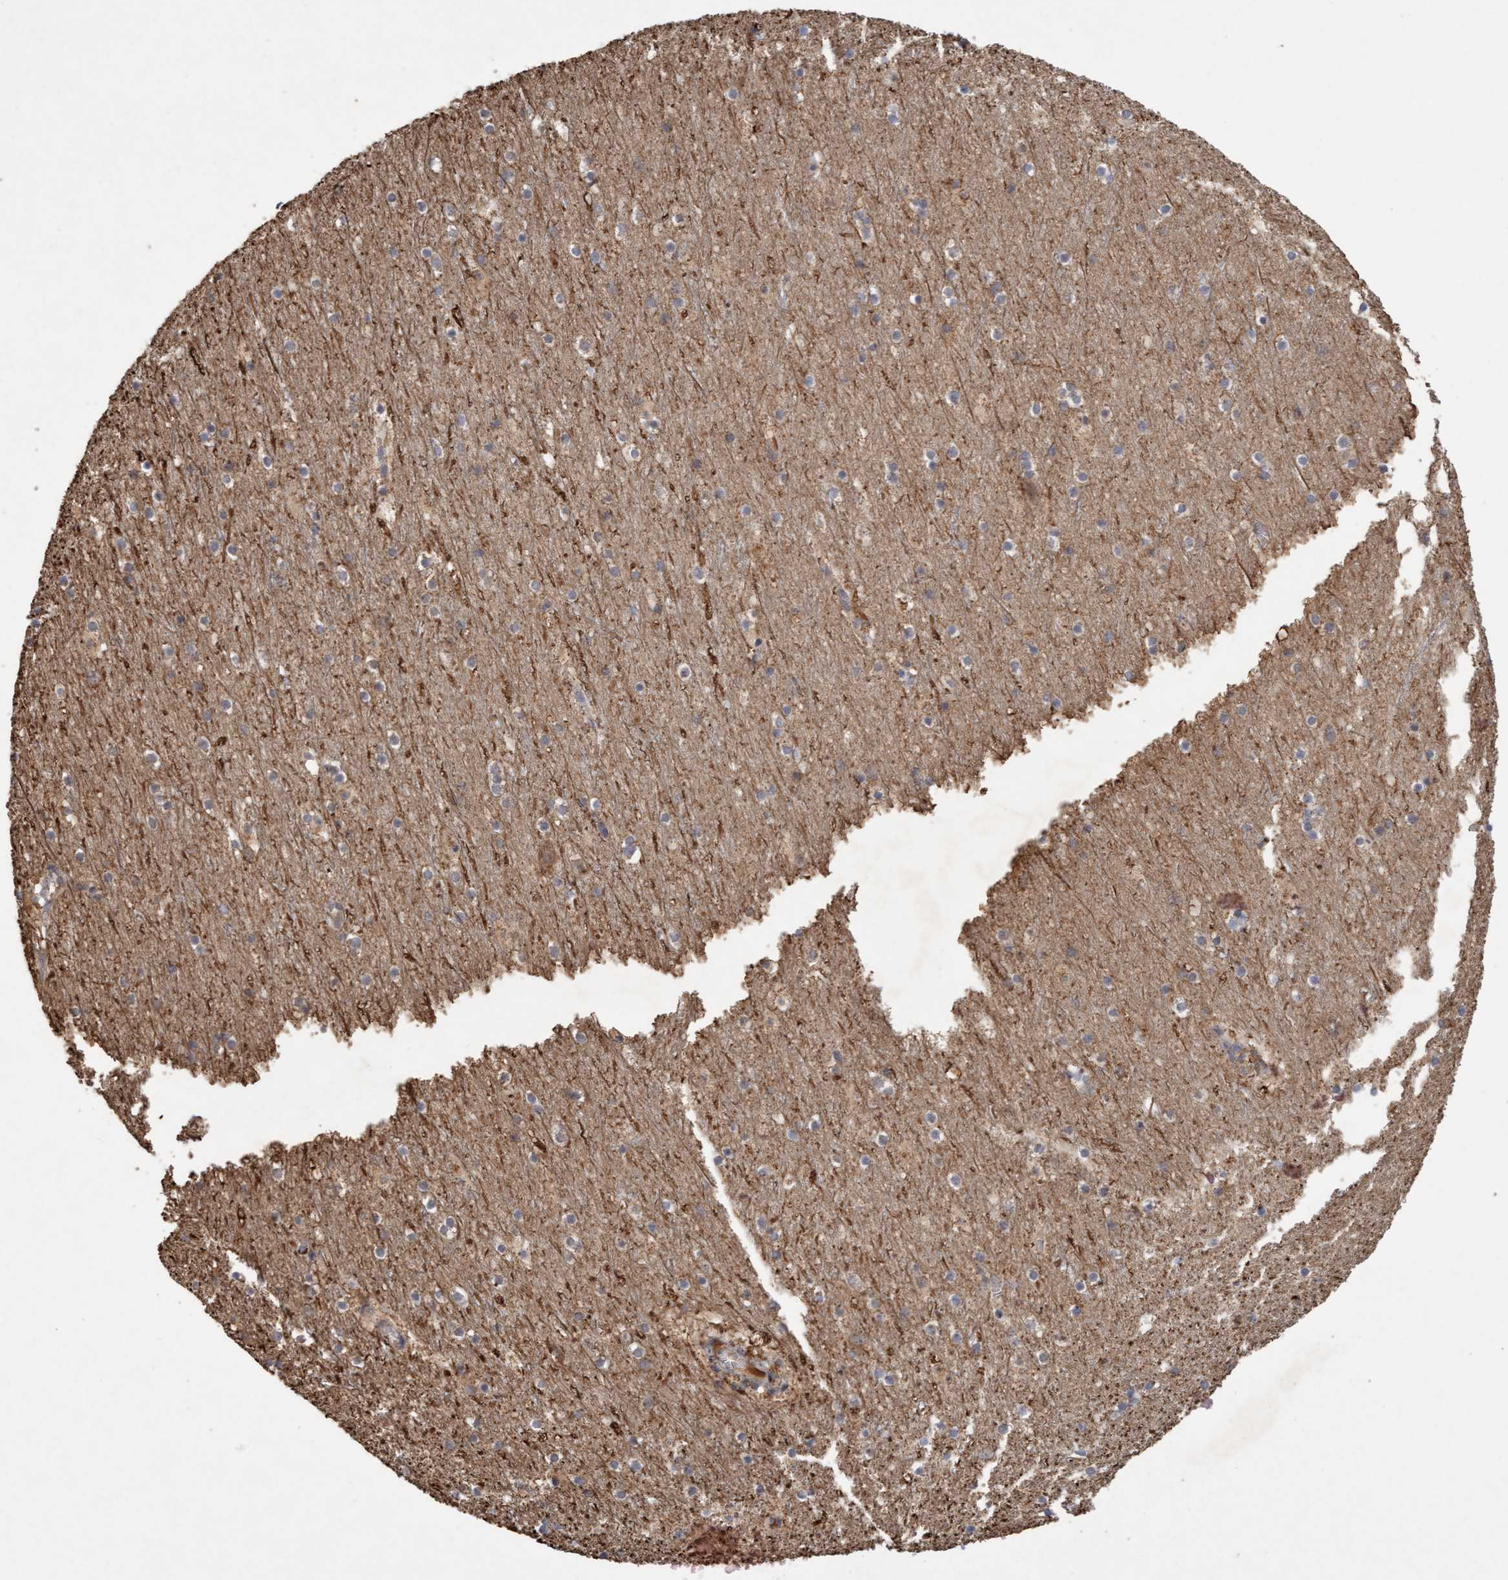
{"staining": {"intensity": "negative", "quantity": "none", "location": "none"}, "tissue": "cerebral cortex", "cell_type": "Endothelial cells", "image_type": "normal", "snomed": [{"axis": "morphology", "description": "Normal tissue, NOS"}, {"axis": "topography", "description": "Cerebral cortex"}], "caption": "Immunohistochemistry image of benign cerebral cortex: cerebral cortex stained with DAB exhibits no significant protein expression in endothelial cells.", "gene": "VSIG8", "patient": {"sex": "male", "age": 45}}